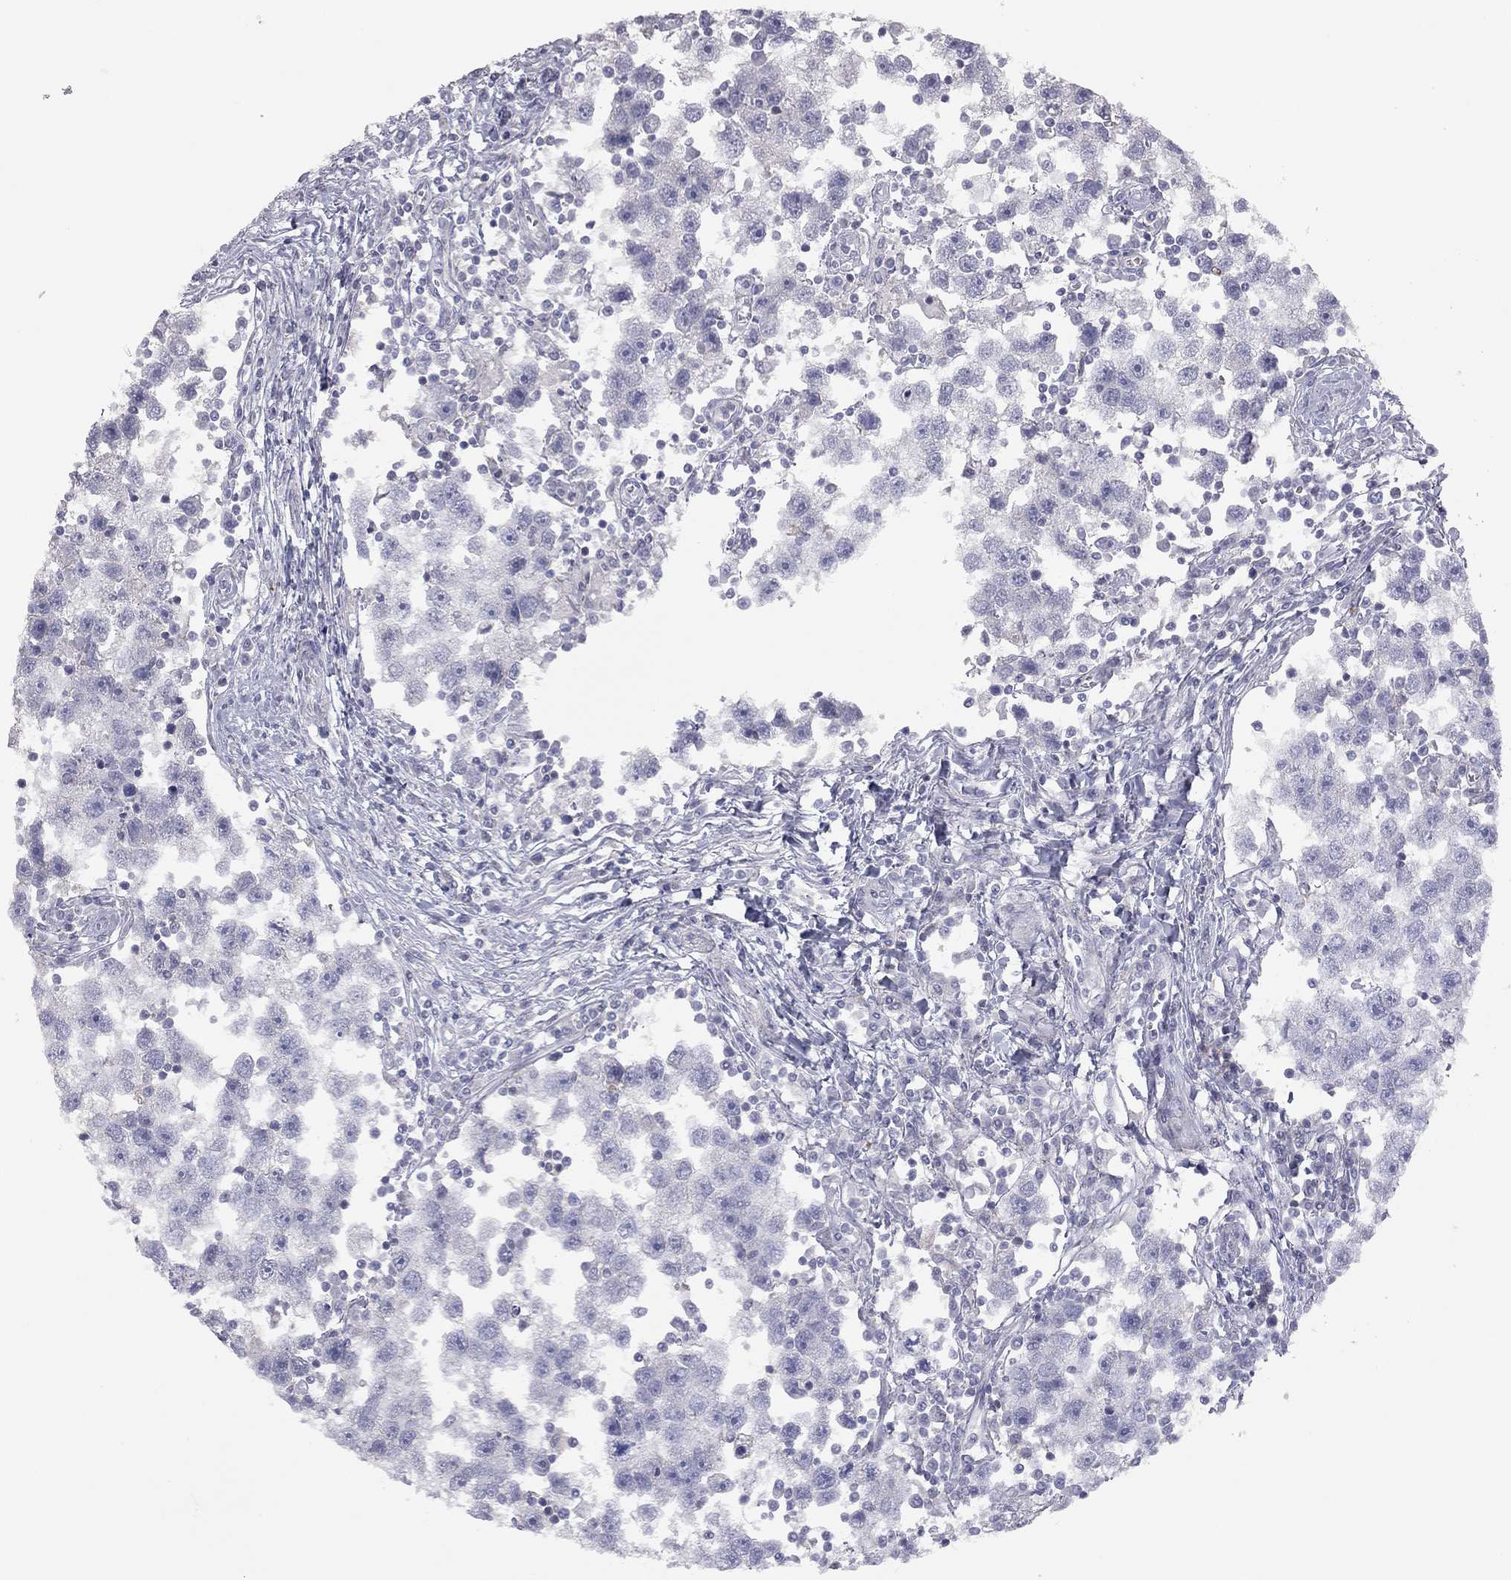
{"staining": {"intensity": "negative", "quantity": "none", "location": "none"}, "tissue": "testis cancer", "cell_type": "Tumor cells", "image_type": "cancer", "snomed": [{"axis": "morphology", "description": "Seminoma, NOS"}, {"axis": "topography", "description": "Testis"}], "caption": "Immunohistochemical staining of human testis cancer exhibits no significant expression in tumor cells.", "gene": "ADCYAP1", "patient": {"sex": "male", "age": 30}}